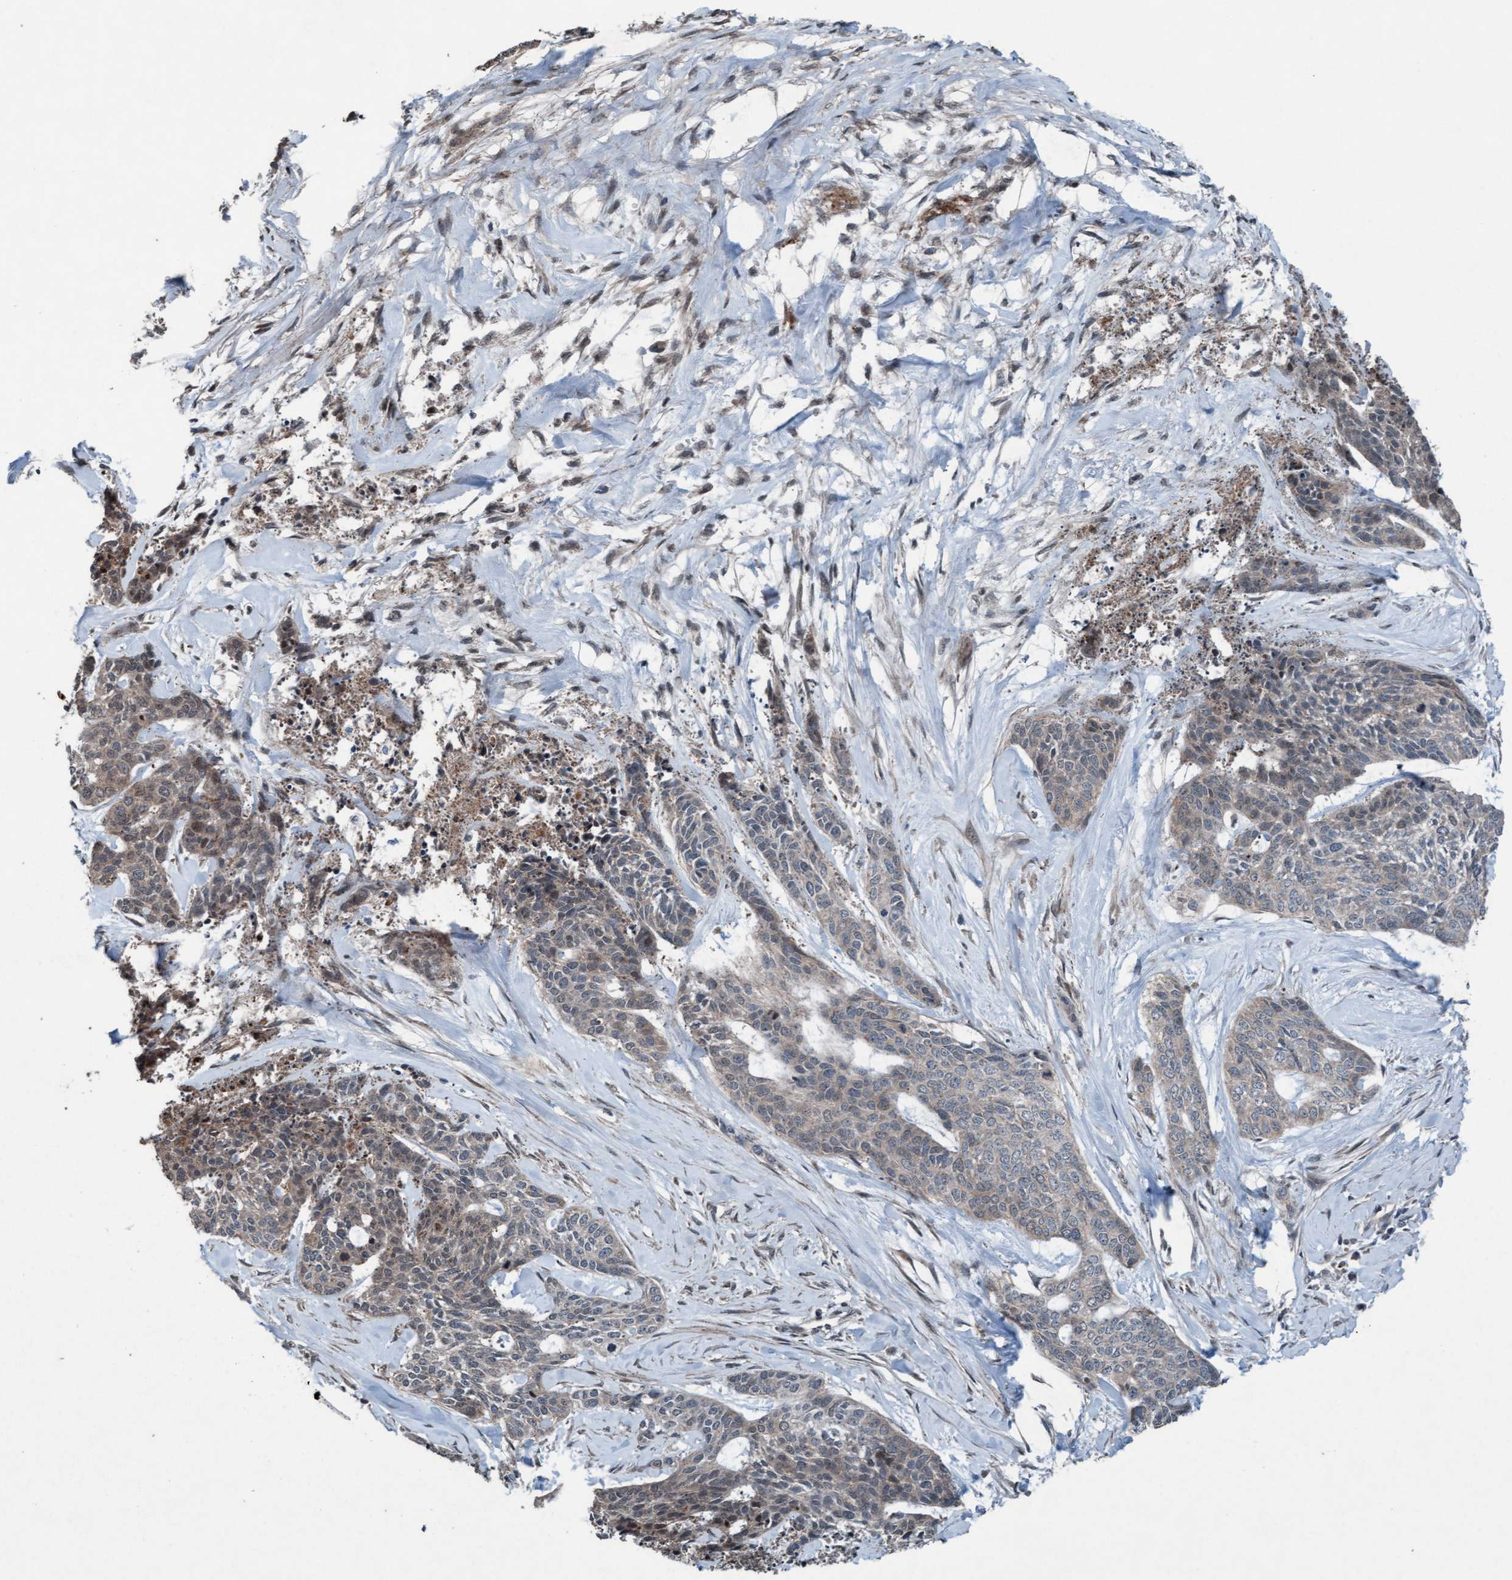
{"staining": {"intensity": "weak", "quantity": "25%-75%", "location": "cytoplasmic/membranous"}, "tissue": "skin cancer", "cell_type": "Tumor cells", "image_type": "cancer", "snomed": [{"axis": "morphology", "description": "Basal cell carcinoma"}, {"axis": "topography", "description": "Skin"}], "caption": "There is low levels of weak cytoplasmic/membranous staining in tumor cells of skin basal cell carcinoma, as demonstrated by immunohistochemical staining (brown color).", "gene": "PLXNB2", "patient": {"sex": "female", "age": 64}}